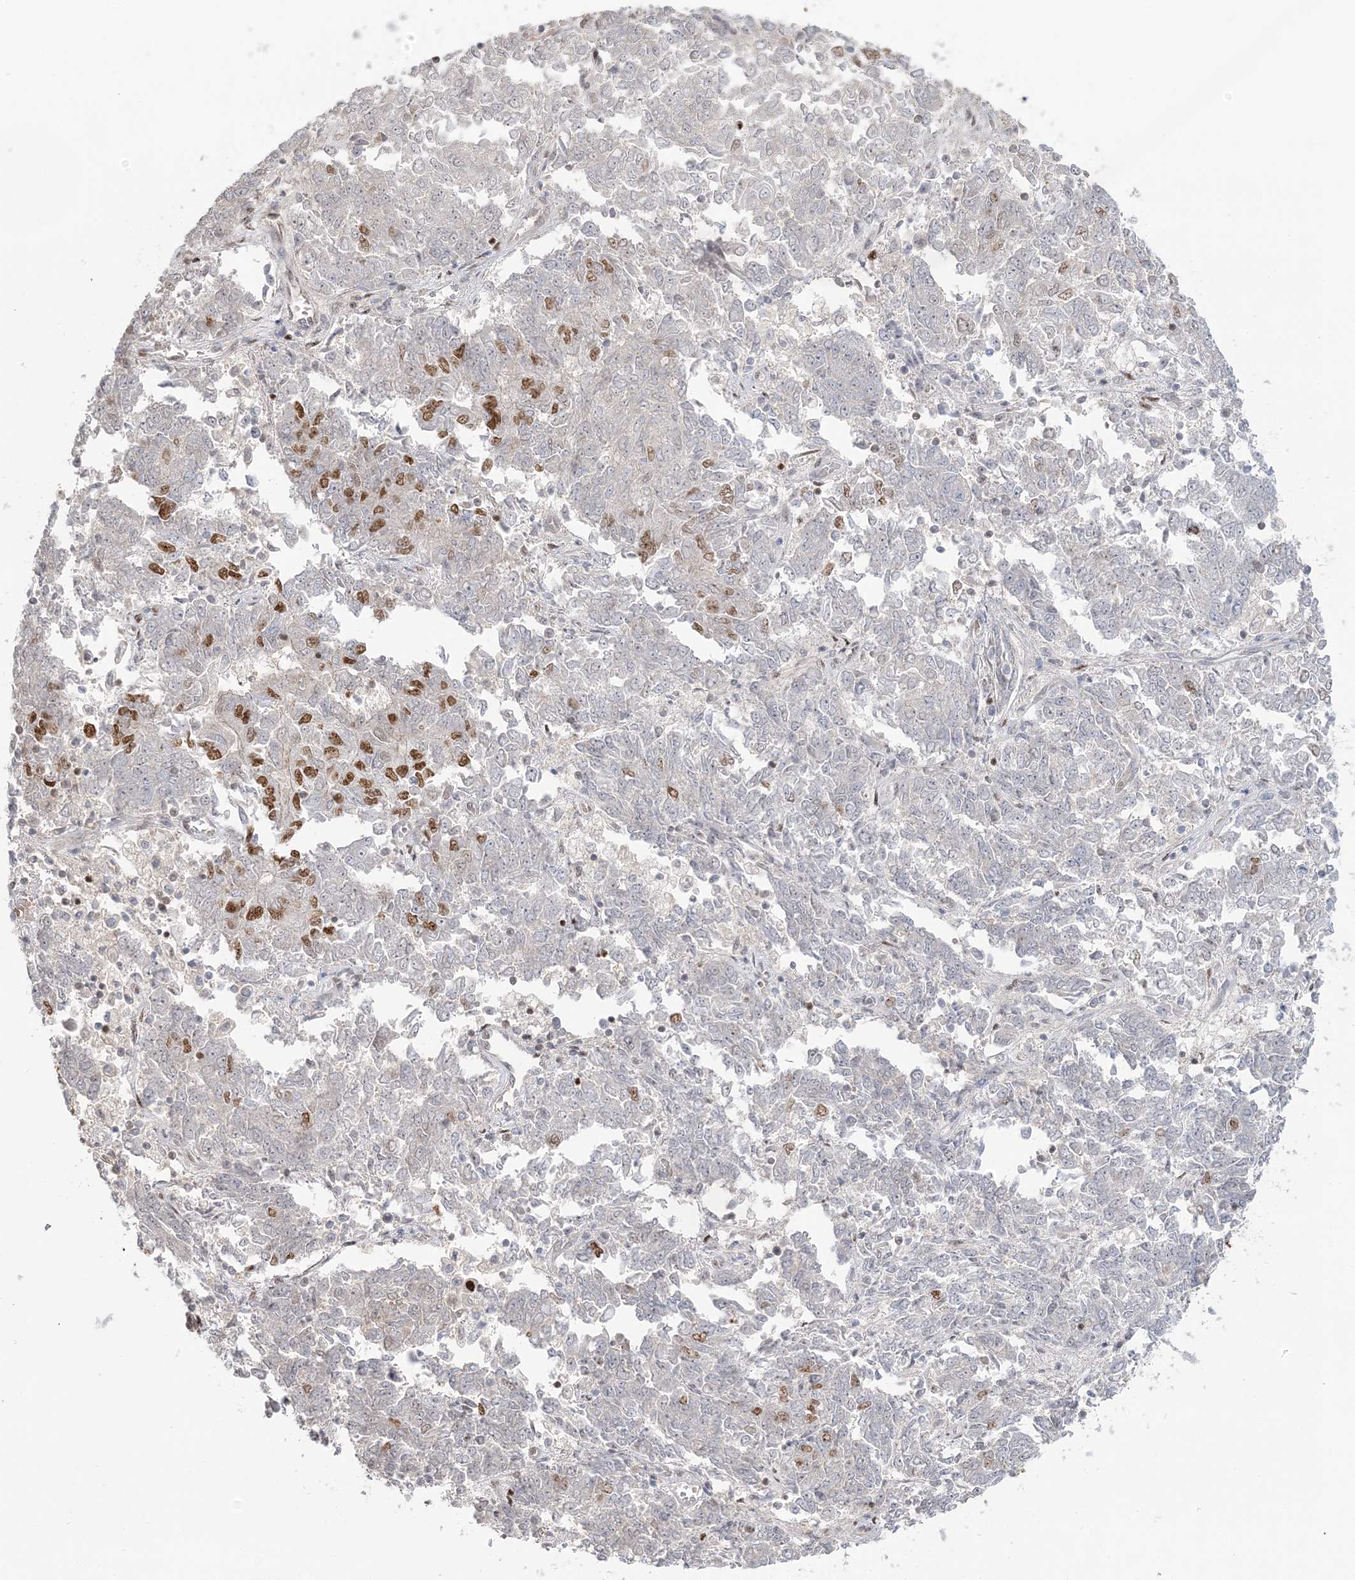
{"staining": {"intensity": "moderate", "quantity": "25%-75%", "location": "nuclear"}, "tissue": "endometrial cancer", "cell_type": "Tumor cells", "image_type": "cancer", "snomed": [{"axis": "morphology", "description": "Adenocarcinoma, NOS"}, {"axis": "topography", "description": "Endometrium"}], "caption": "Immunohistochemical staining of endometrial adenocarcinoma demonstrates medium levels of moderate nuclear protein staining in approximately 25%-75% of tumor cells.", "gene": "SUMO2", "patient": {"sex": "female", "age": 80}}